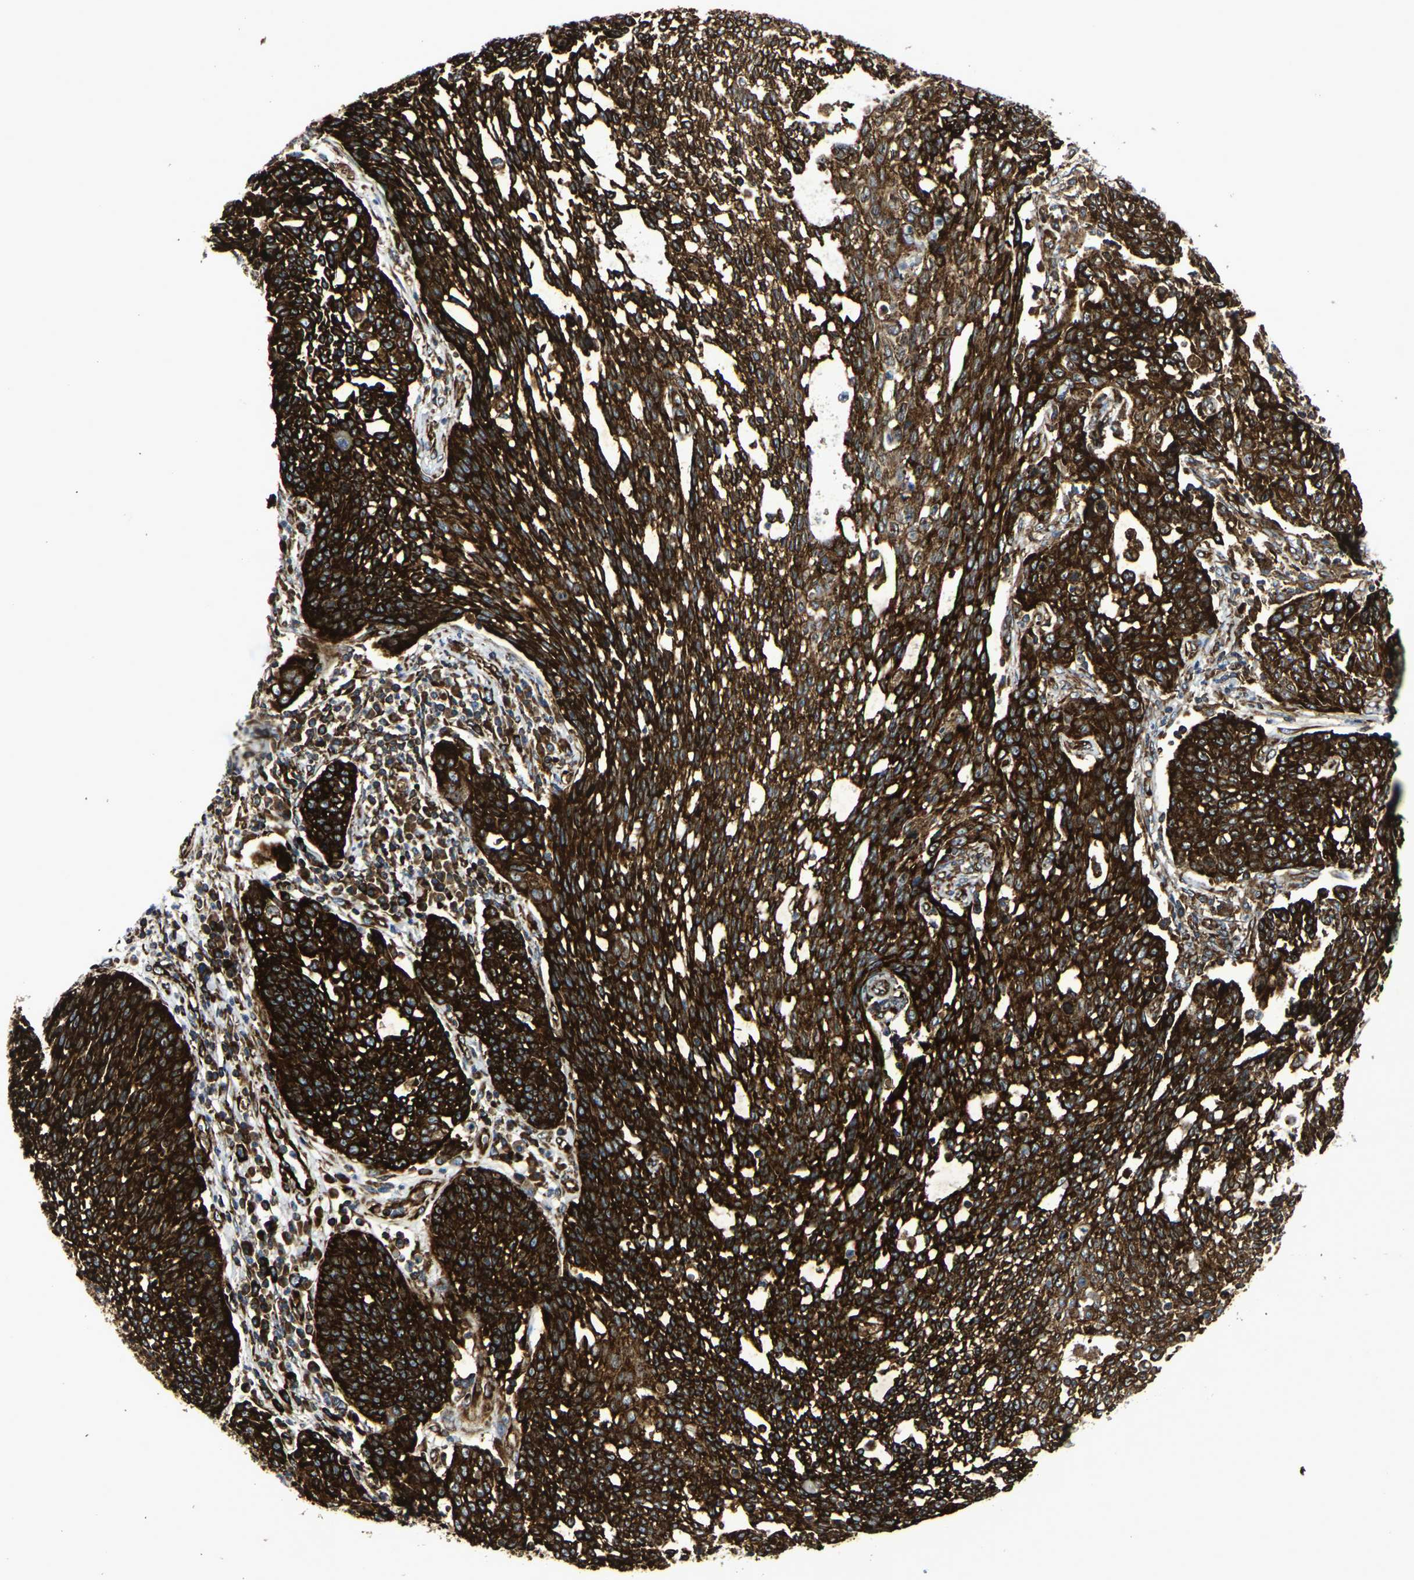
{"staining": {"intensity": "strong", "quantity": ">75%", "location": "cytoplasmic/membranous"}, "tissue": "cervical cancer", "cell_type": "Tumor cells", "image_type": "cancer", "snomed": [{"axis": "morphology", "description": "Squamous cell carcinoma, NOS"}, {"axis": "topography", "description": "Cervix"}], "caption": "Immunohistochemical staining of cervical cancer reveals strong cytoplasmic/membranous protein staining in about >75% of tumor cells.", "gene": "MARCHF2", "patient": {"sex": "female", "age": 34}}